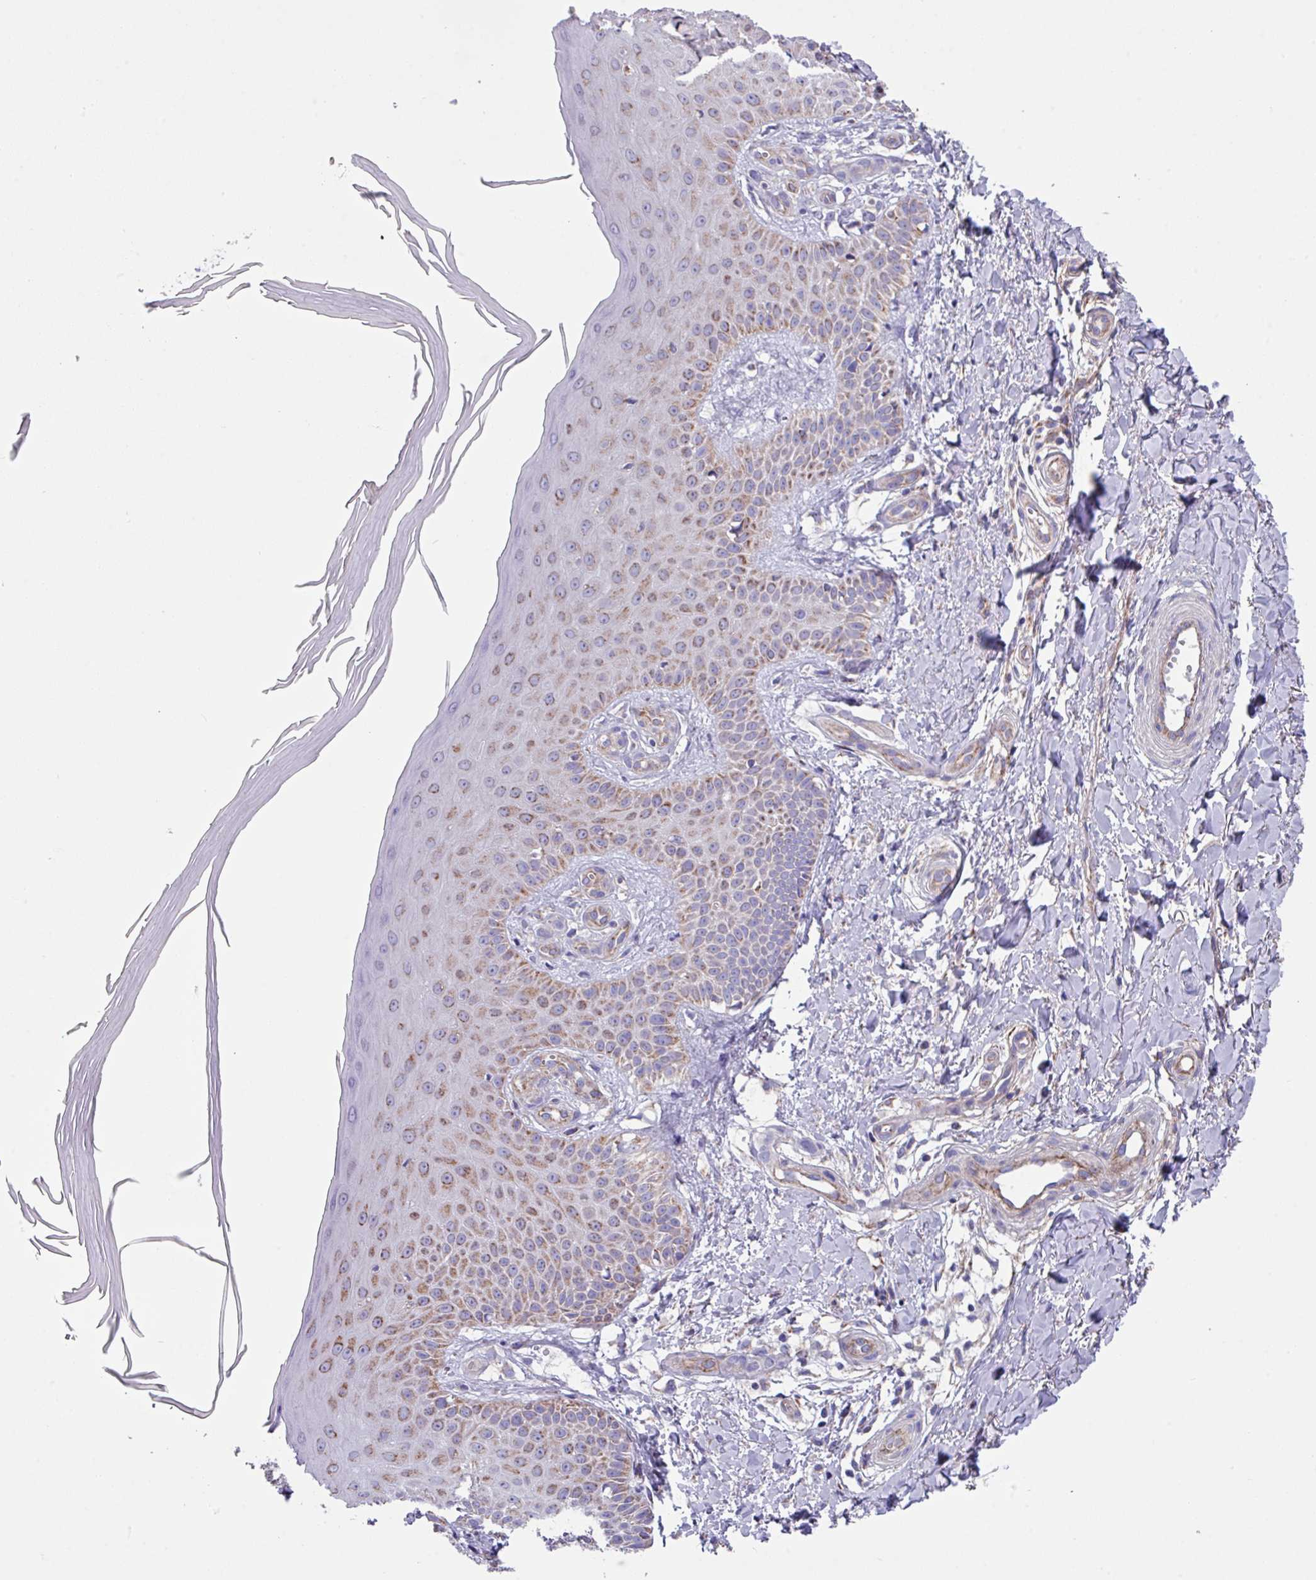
{"staining": {"intensity": "negative", "quantity": "none", "location": "none"}, "tissue": "skin", "cell_type": "Fibroblasts", "image_type": "normal", "snomed": [{"axis": "morphology", "description": "Normal tissue, NOS"}, {"axis": "topography", "description": "Skin"}], "caption": "High power microscopy histopathology image of an immunohistochemistry photomicrograph of unremarkable skin, revealing no significant expression in fibroblasts. (DAB immunohistochemistry visualized using brightfield microscopy, high magnification).", "gene": "OTULIN", "patient": {"sex": "male", "age": 81}}